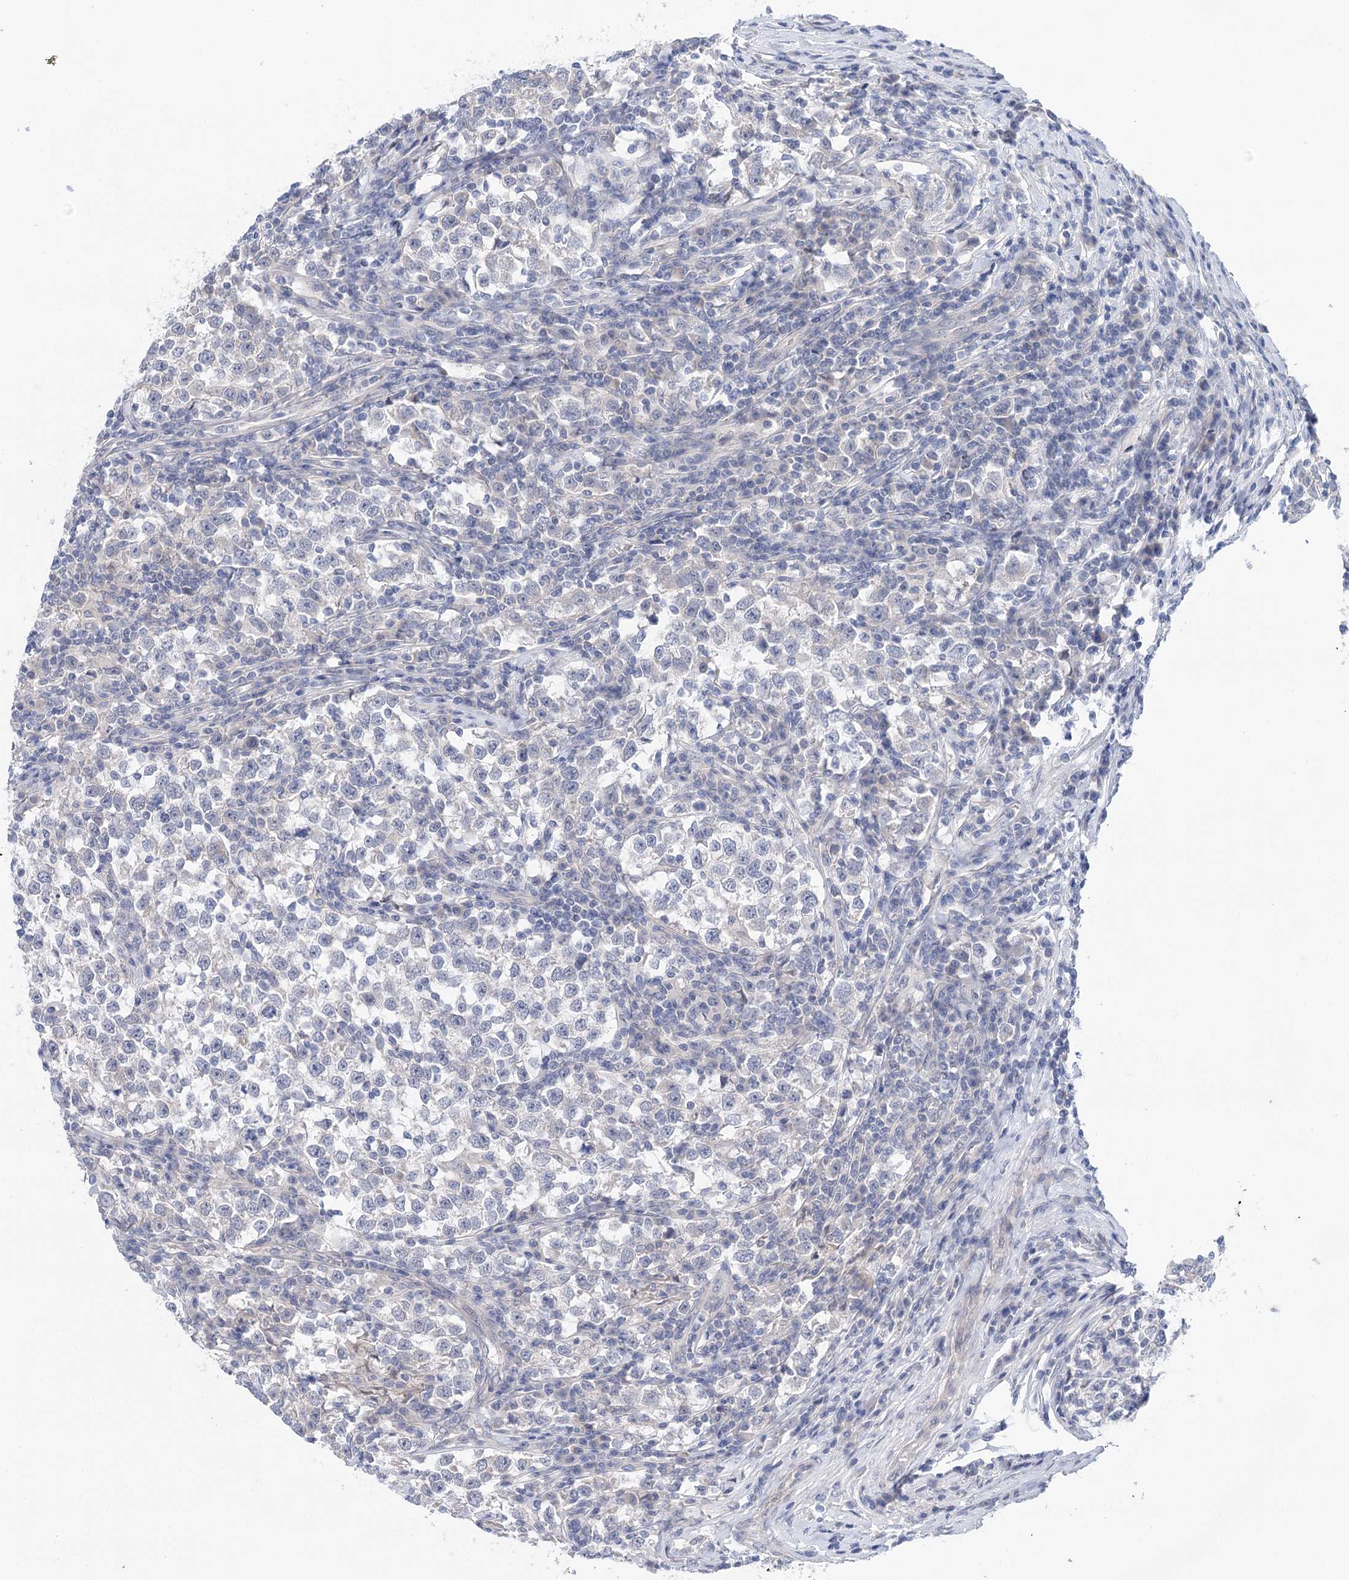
{"staining": {"intensity": "negative", "quantity": "none", "location": "none"}, "tissue": "testis cancer", "cell_type": "Tumor cells", "image_type": "cancer", "snomed": [{"axis": "morphology", "description": "Normal tissue, NOS"}, {"axis": "morphology", "description": "Seminoma, NOS"}, {"axis": "topography", "description": "Testis"}], "caption": "An image of testis cancer (seminoma) stained for a protein exhibits no brown staining in tumor cells. The staining was performed using DAB to visualize the protein expression in brown, while the nuclei were stained in blue with hematoxylin (Magnification: 20x).", "gene": "LALBA", "patient": {"sex": "male", "age": 43}}